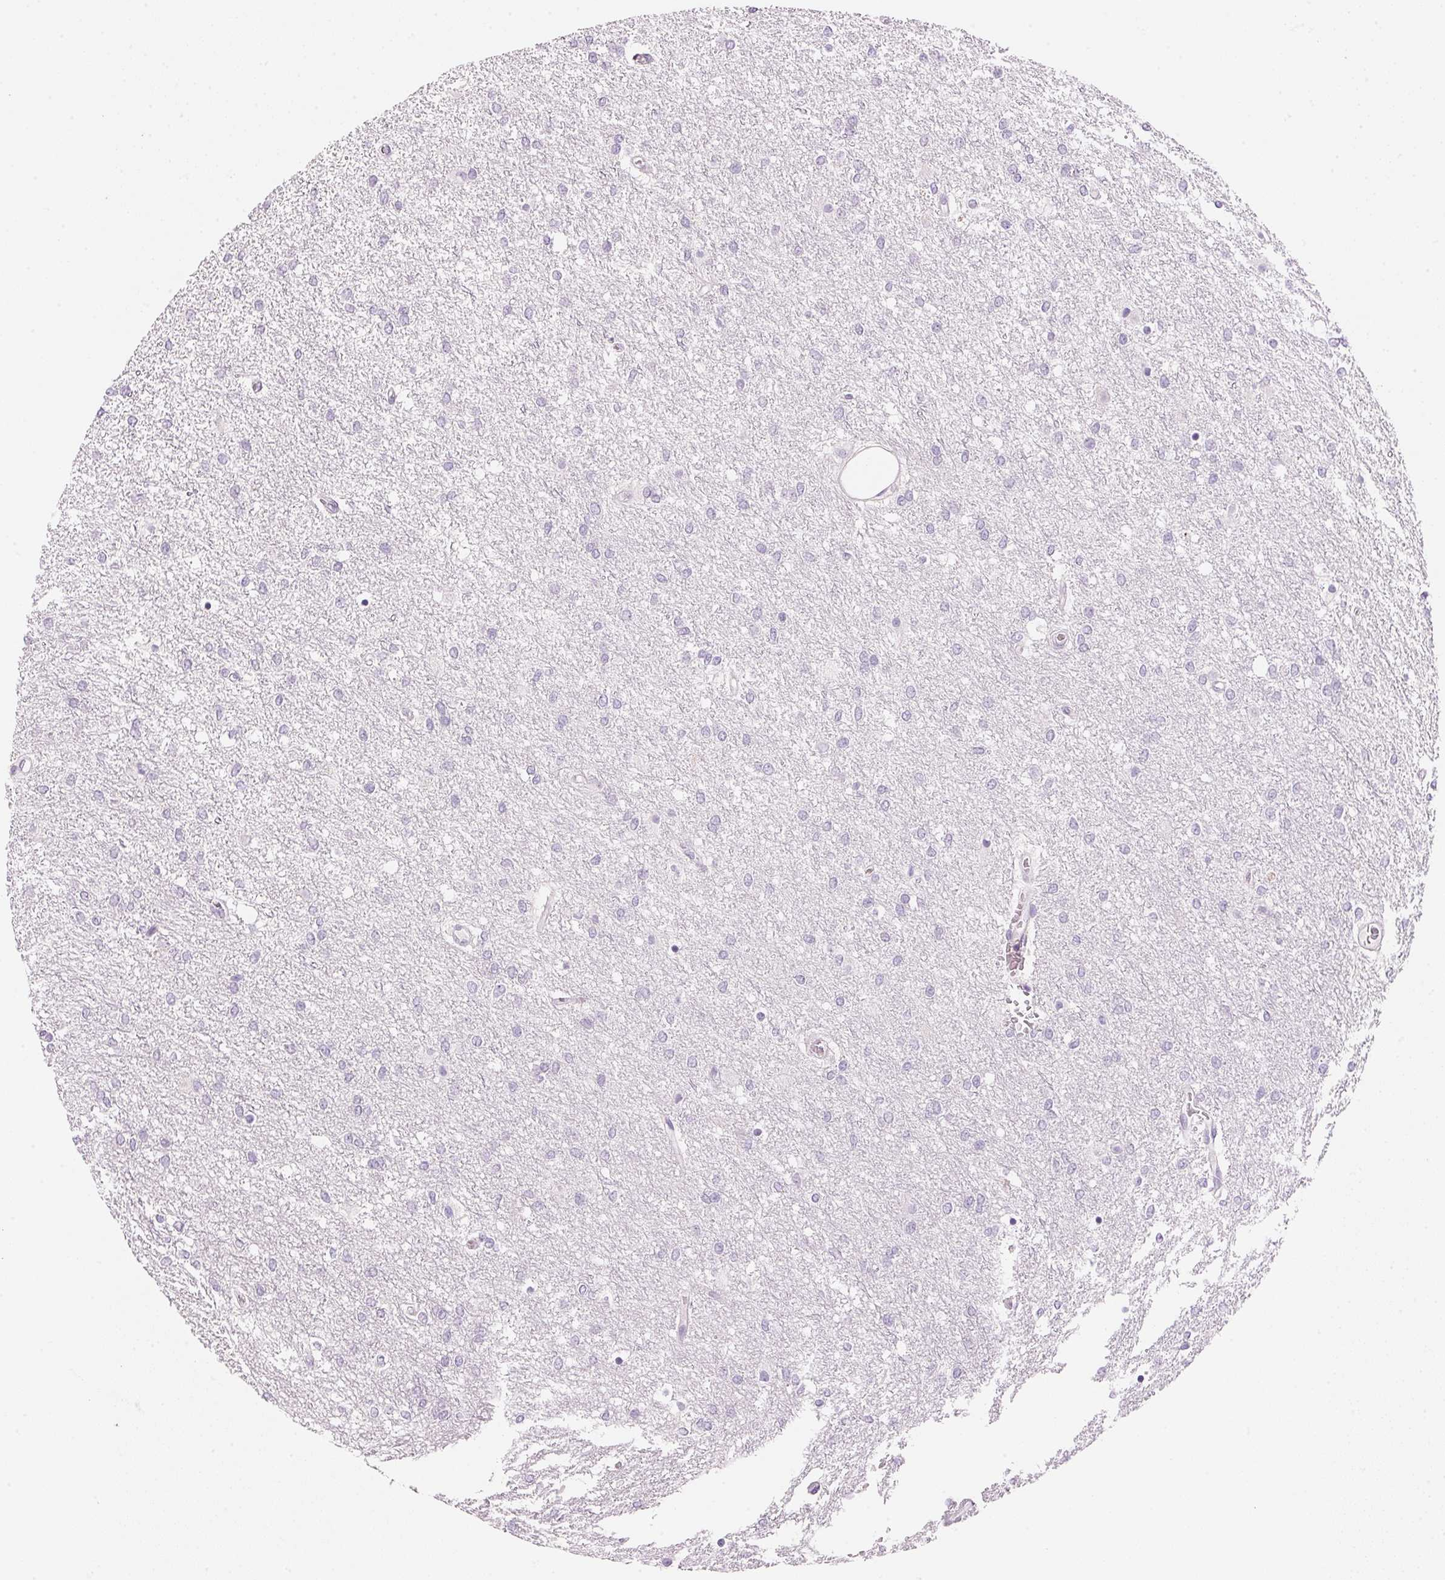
{"staining": {"intensity": "negative", "quantity": "none", "location": "none"}, "tissue": "glioma", "cell_type": "Tumor cells", "image_type": "cancer", "snomed": [{"axis": "morphology", "description": "Glioma, malignant, High grade"}, {"axis": "topography", "description": "Brain"}], "caption": "Human malignant glioma (high-grade) stained for a protein using immunohistochemistry shows no expression in tumor cells.", "gene": "CYP11B1", "patient": {"sex": "female", "age": 61}}